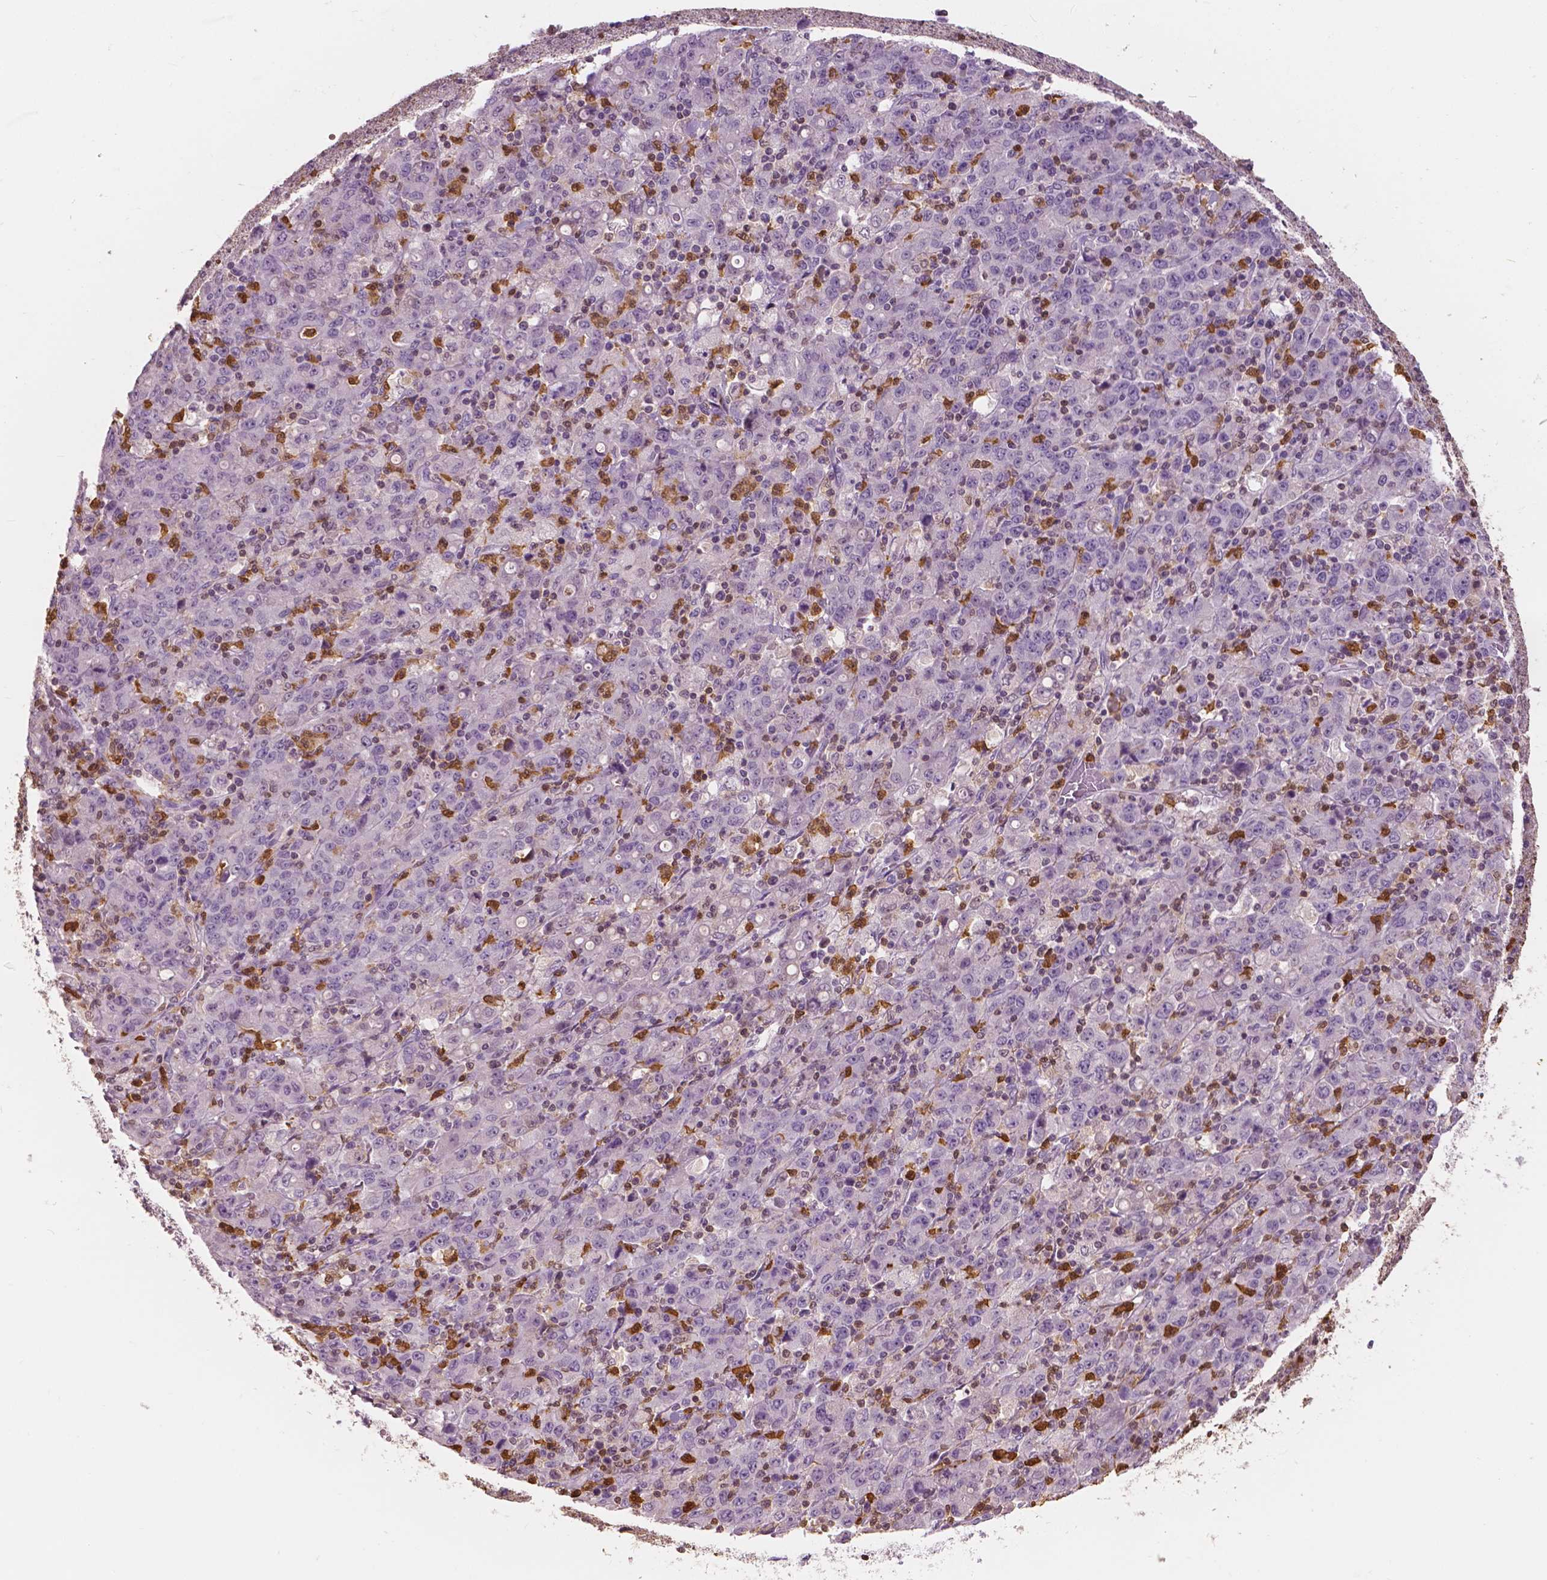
{"staining": {"intensity": "negative", "quantity": "none", "location": "none"}, "tissue": "stomach cancer", "cell_type": "Tumor cells", "image_type": "cancer", "snomed": [{"axis": "morphology", "description": "Adenocarcinoma, NOS"}, {"axis": "topography", "description": "Stomach, upper"}], "caption": "The immunohistochemistry (IHC) histopathology image has no significant expression in tumor cells of stomach cancer tissue.", "gene": "S100A4", "patient": {"sex": "male", "age": 69}}